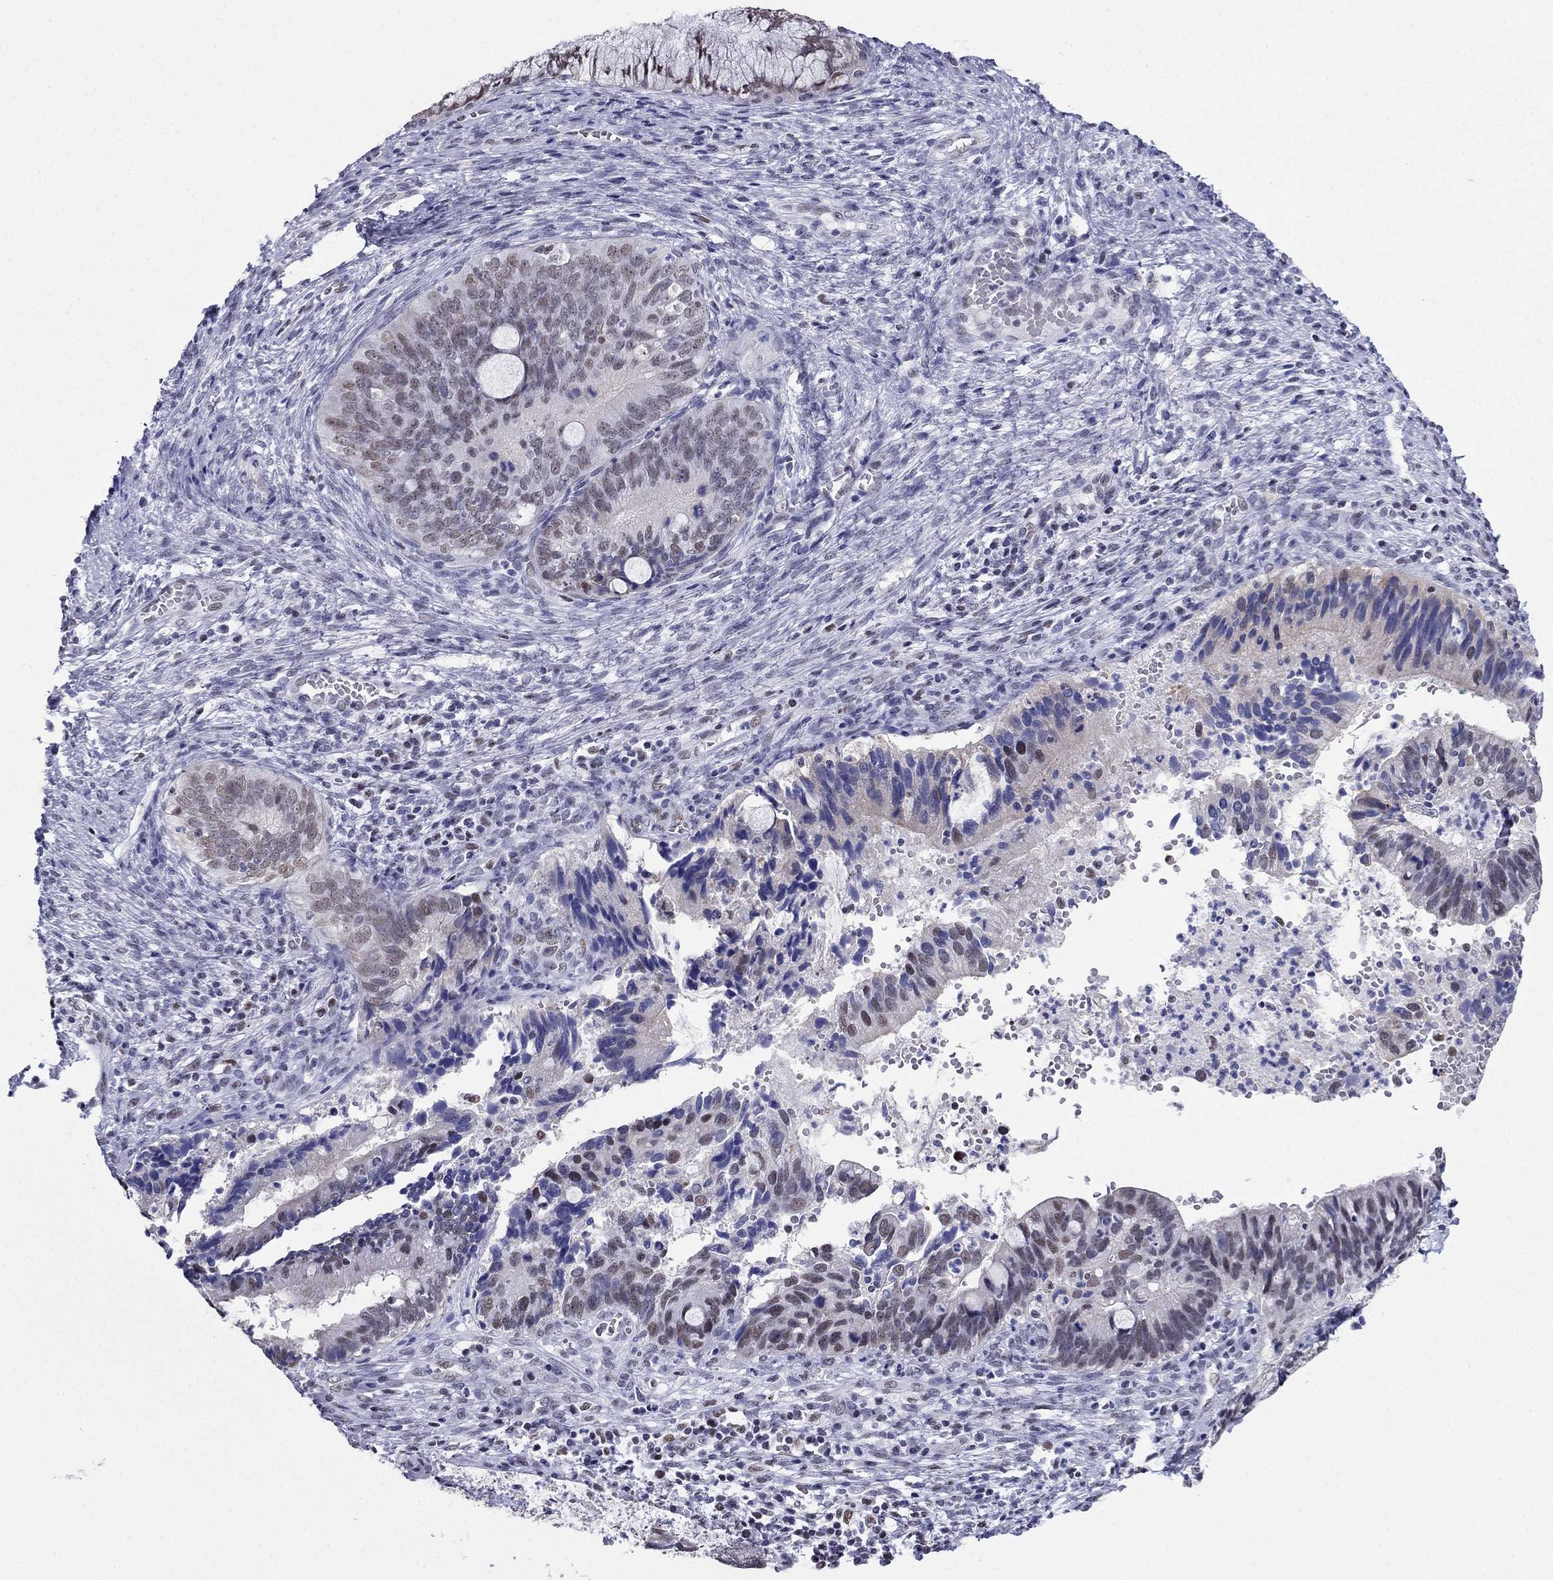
{"staining": {"intensity": "weak", "quantity": "<25%", "location": "nuclear"}, "tissue": "cervical cancer", "cell_type": "Tumor cells", "image_type": "cancer", "snomed": [{"axis": "morphology", "description": "Adenocarcinoma, NOS"}, {"axis": "topography", "description": "Cervix"}], "caption": "Cervical cancer (adenocarcinoma) stained for a protein using immunohistochemistry (IHC) reveals no positivity tumor cells.", "gene": "PPM1G", "patient": {"sex": "female", "age": 42}}